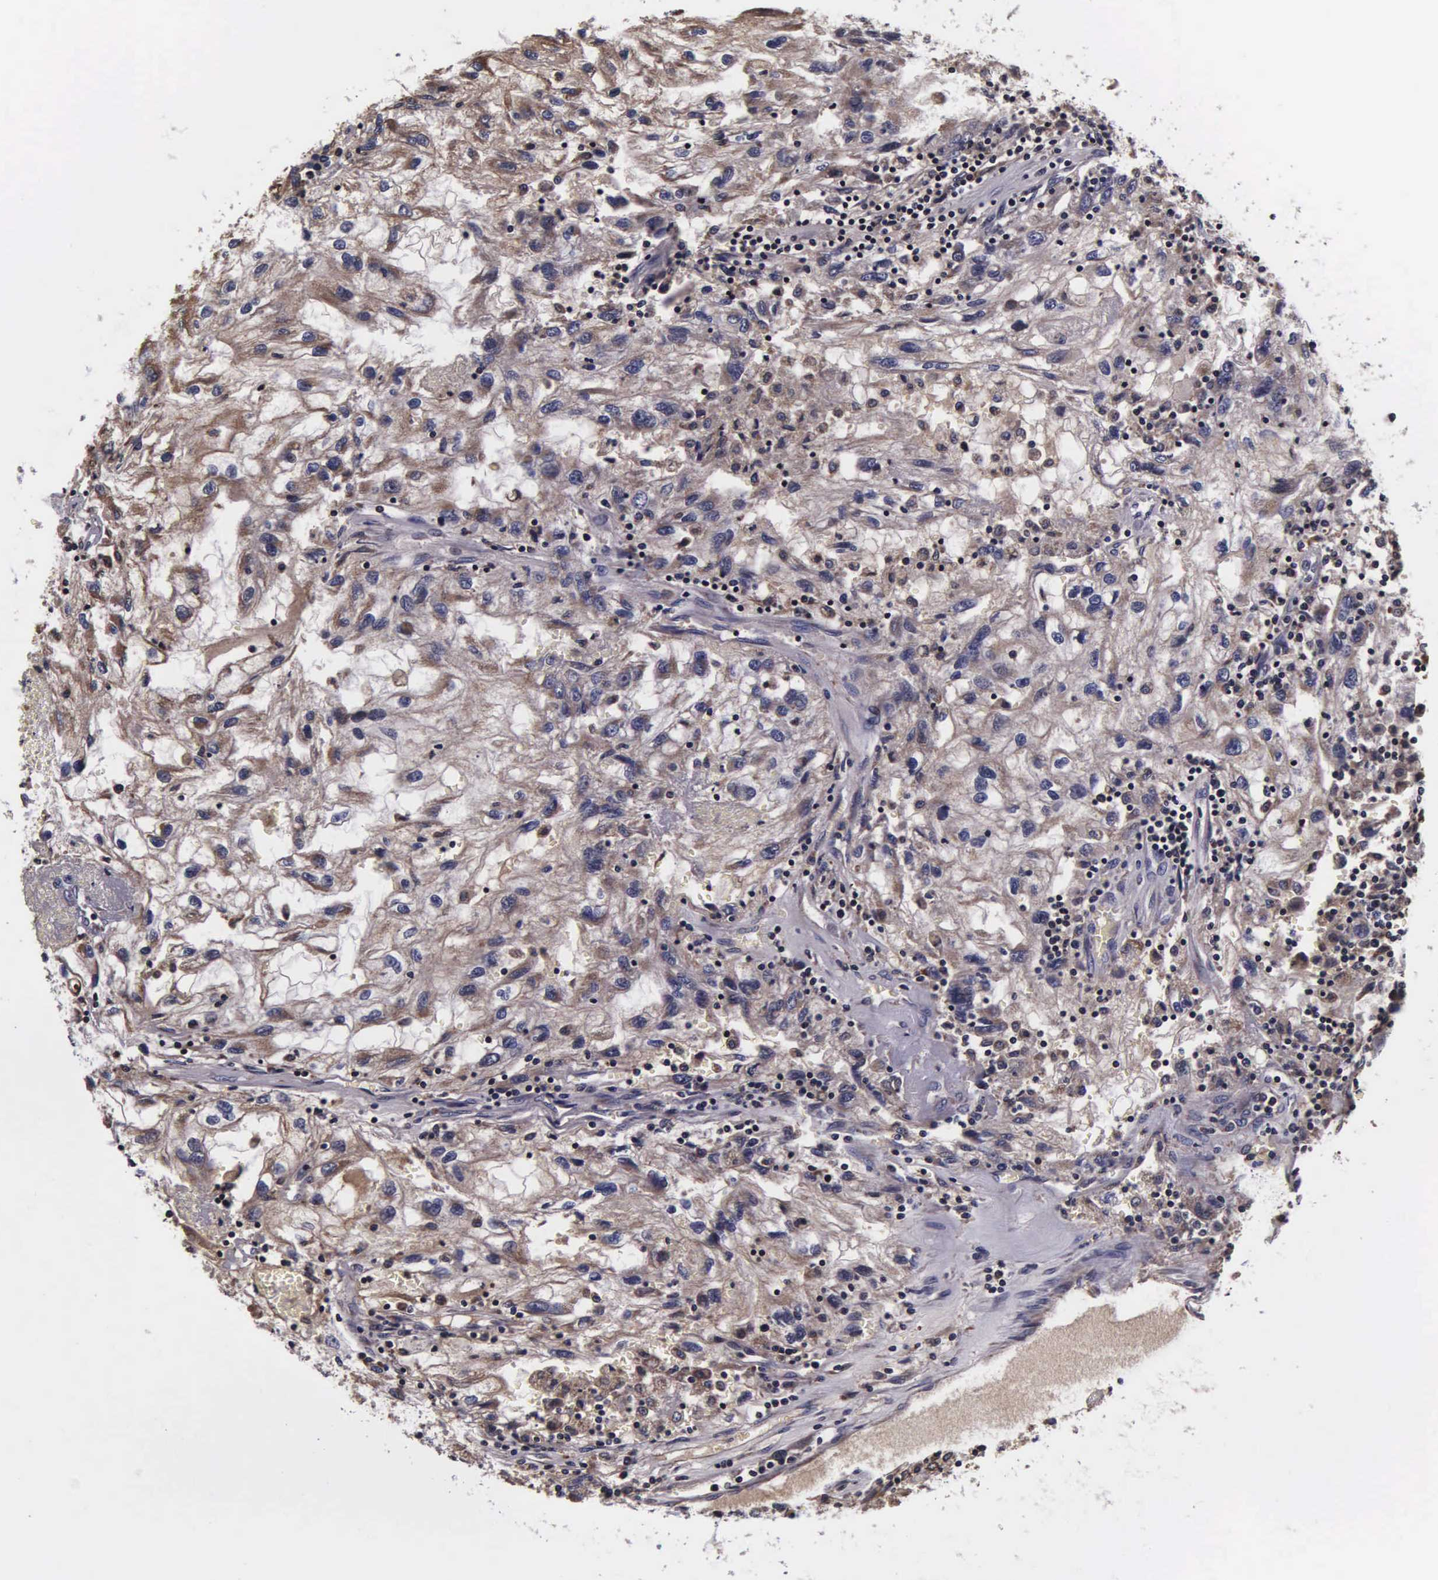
{"staining": {"intensity": "weak", "quantity": ">75%", "location": "cytoplasmic/membranous"}, "tissue": "renal cancer", "cell_type": "Tumor cells", "image_type": "cancer", "snomed": [{"axis": "morphology", "description": "Normal tissue, NOS"}, {"axis": "morphology", "description": "Adenocarcinoma, NOS"}, {"axis": "topography", "description": "Kidney"}], "caption": "Renal cancer stained for a protein (brown) reveals weak cytoplasmic/membranous positive expression in about >75% of tumor cells.", "gene": "PSMA3", "patient": {"sex": "male", "age": 71}}